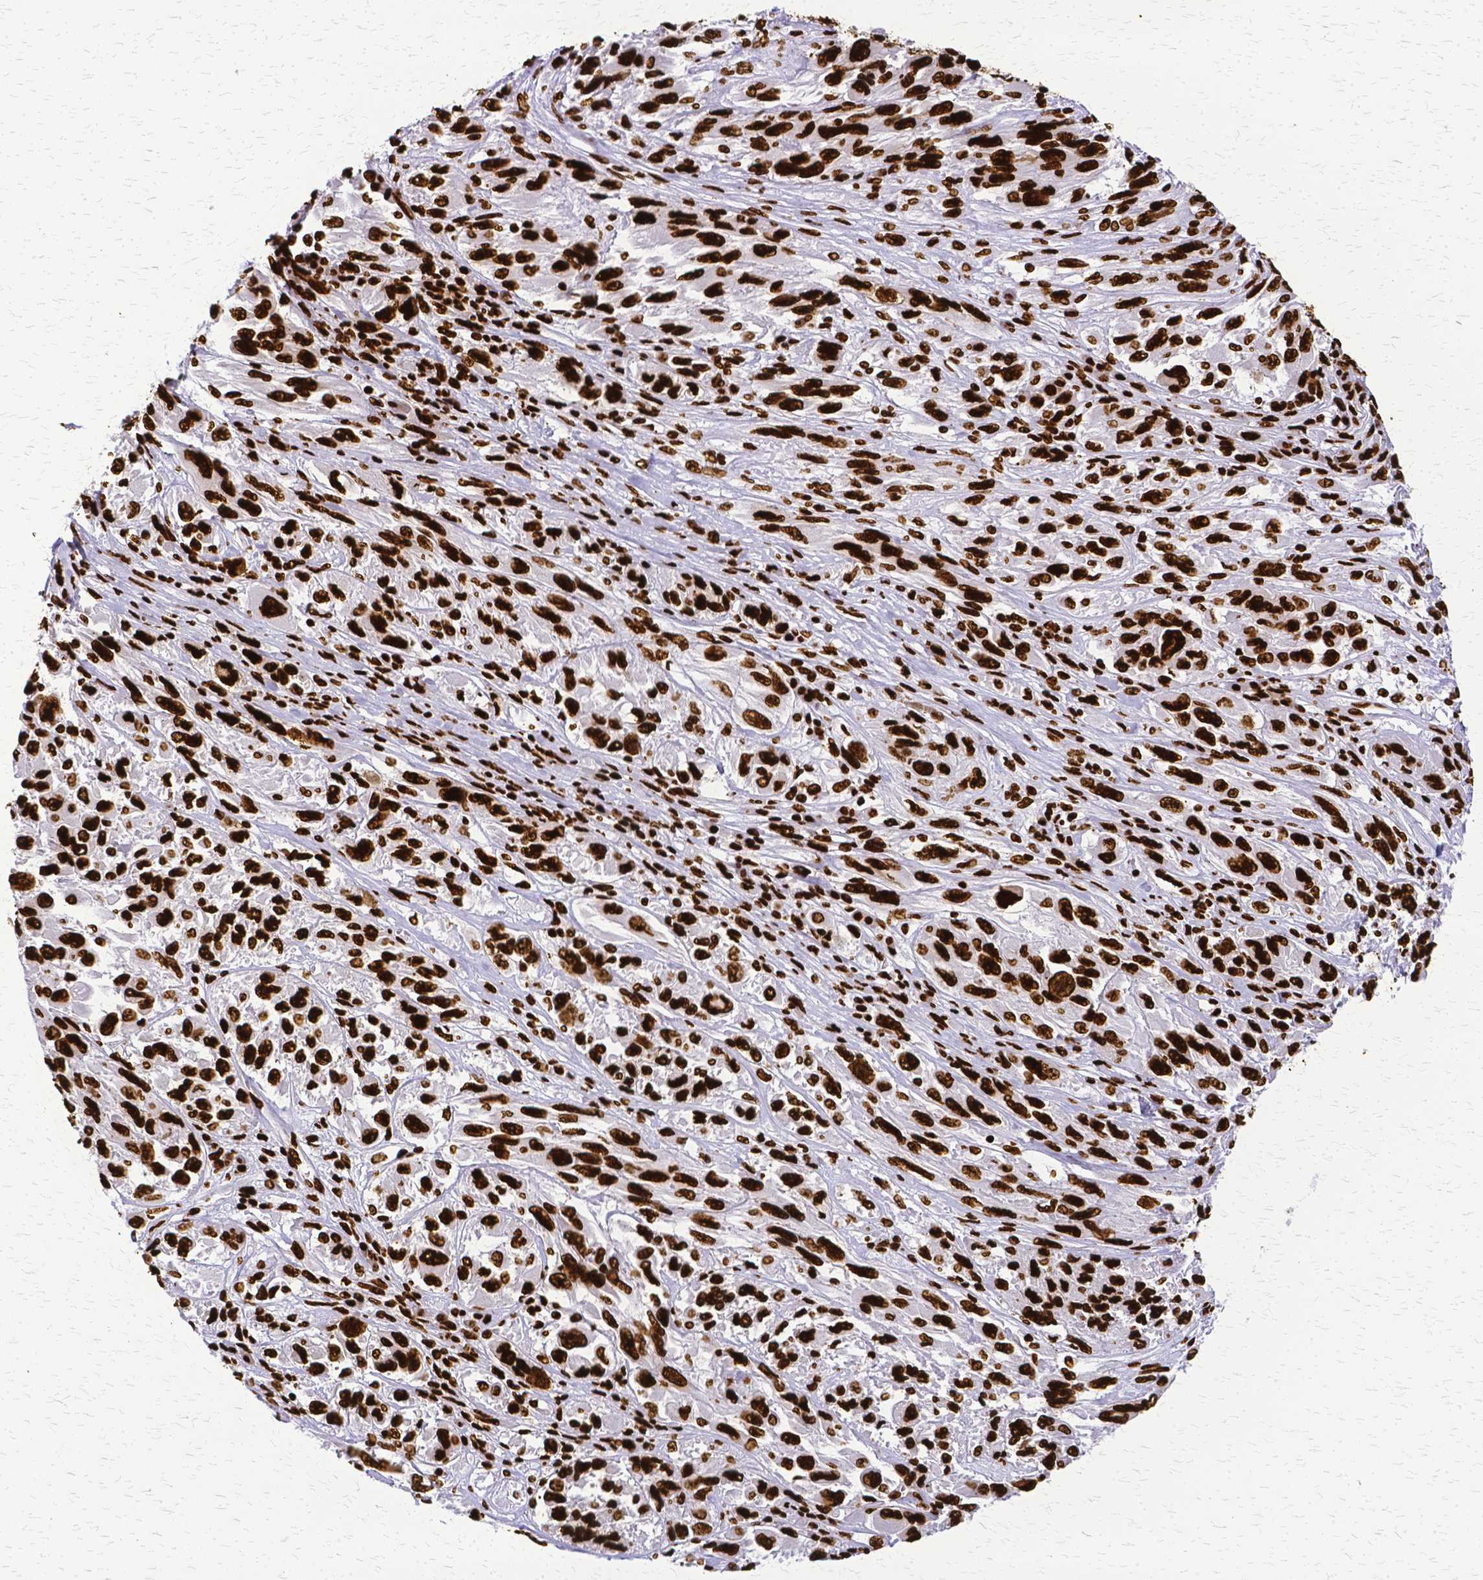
{"staining": {"intensity": "strong", "quantity": ">75%", "location": "nuclear"}, "tissue": "melanoma", "cell_type": "Tumor cells", "image_type": "cancer", "snomed": [{"axis": "morphology", "description": "Malignant melanoma, NOS"}, {"axis": "topography", "description": "Skin"}], "caption": "The micrograph shows immunohistochemical staining of malignant melanoma. There is strong nuclear staining is identified in approximately >75% of tumor cells. (brown staining indicates protein expression, while blue staining denotes nuclei).", "gene": "SFPQ", "patient": {"sex": "female", "age": 91}}